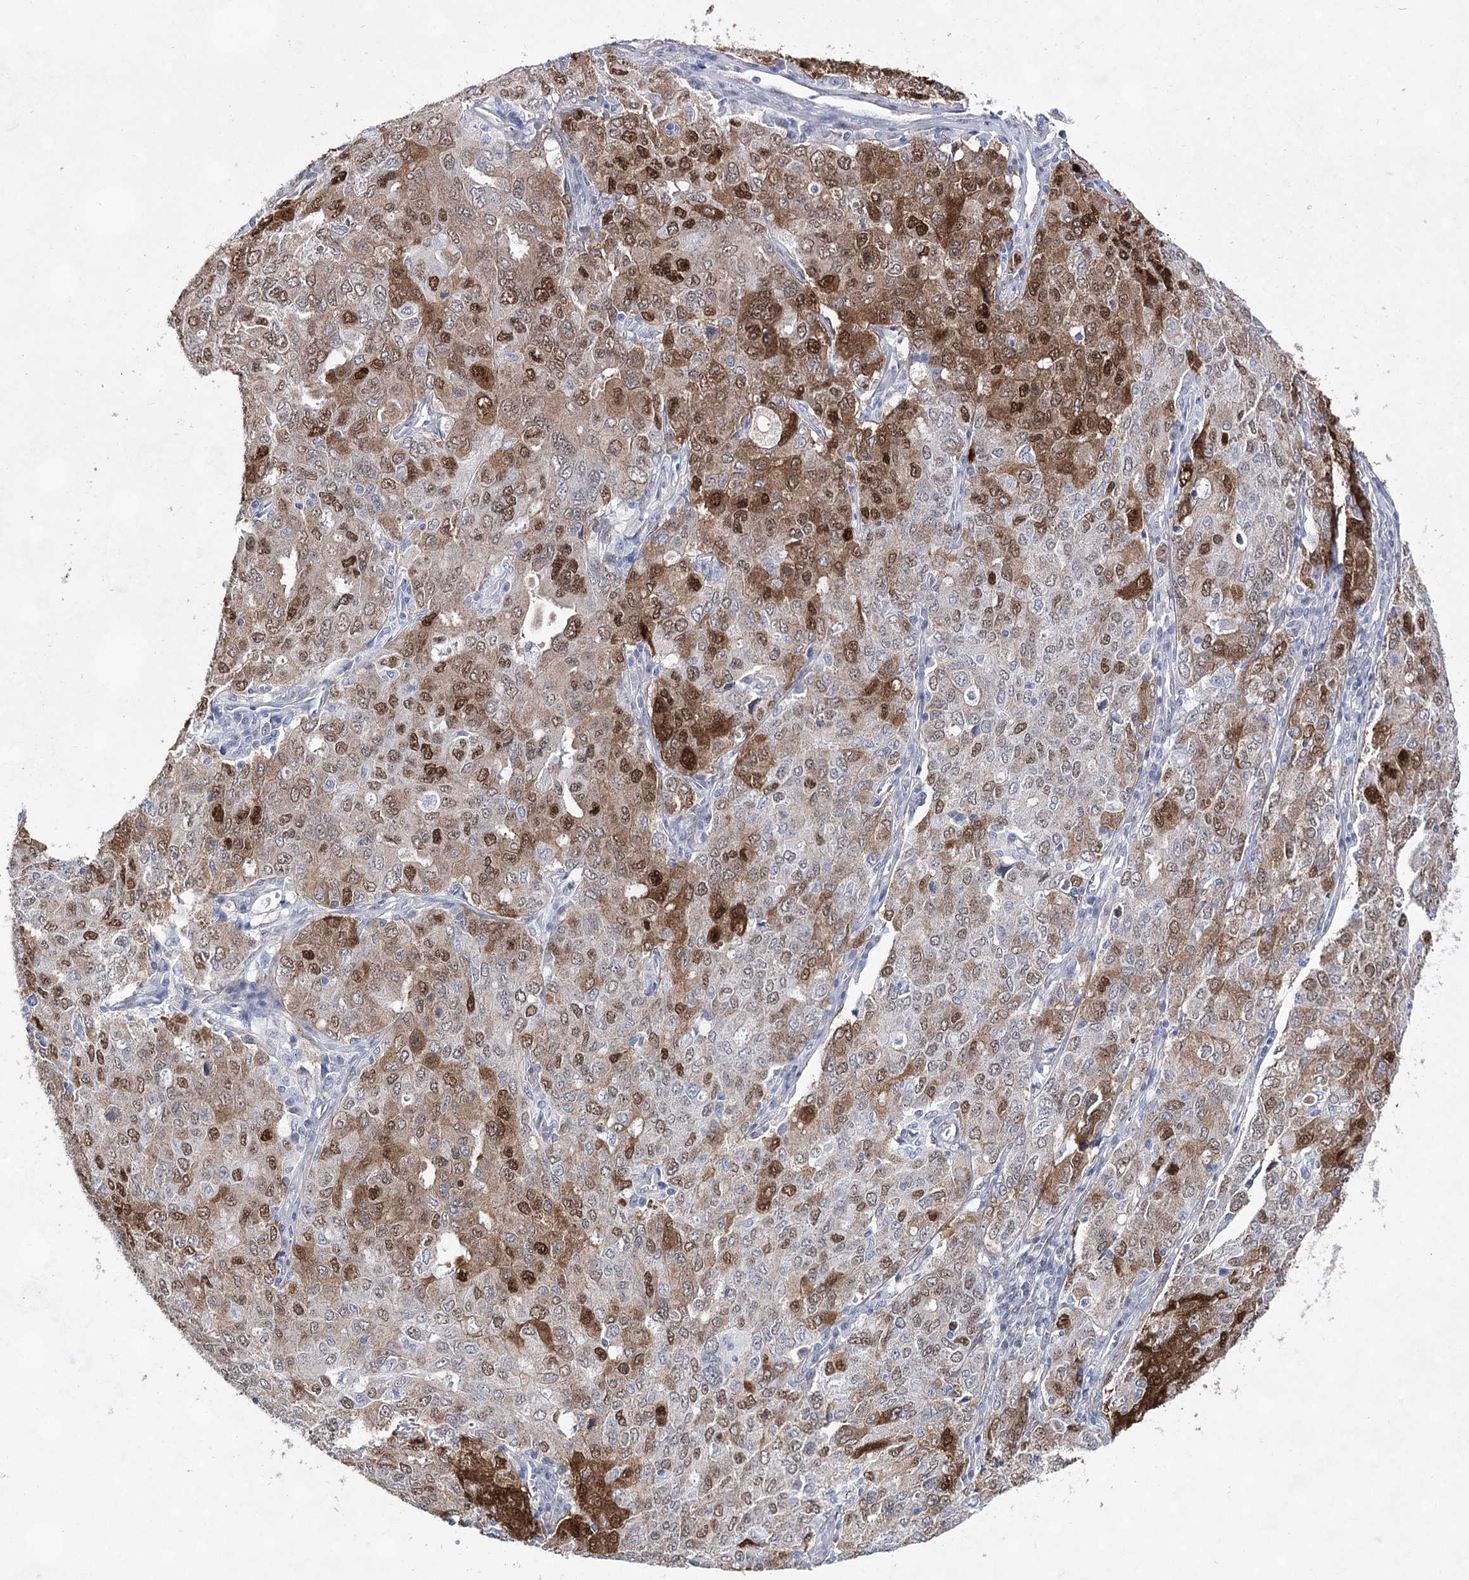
{"staining": {"intensity": "moderate", "quantity": "25%-75%", "location": "cytoplasmic/membranous,nuclear"}, "tissue": "ovarian cancer", "cell_type": "Tumor cells", "image_type": "cancer", "snomed": [{"axis": "morphology", "description": "Carcinoma, endometroid"}, {"axis": "topography", "description": "Ovary"}], "caption": "Protein expression analysis of ovarian cancer (endometroid carcinoma) exhibits moderate cytoplasmic/membranous and nuclear staining in about 25%-75% of tumor cells.", "gene": "UGDH", "patient": {"sex": "female", "age": 62}}